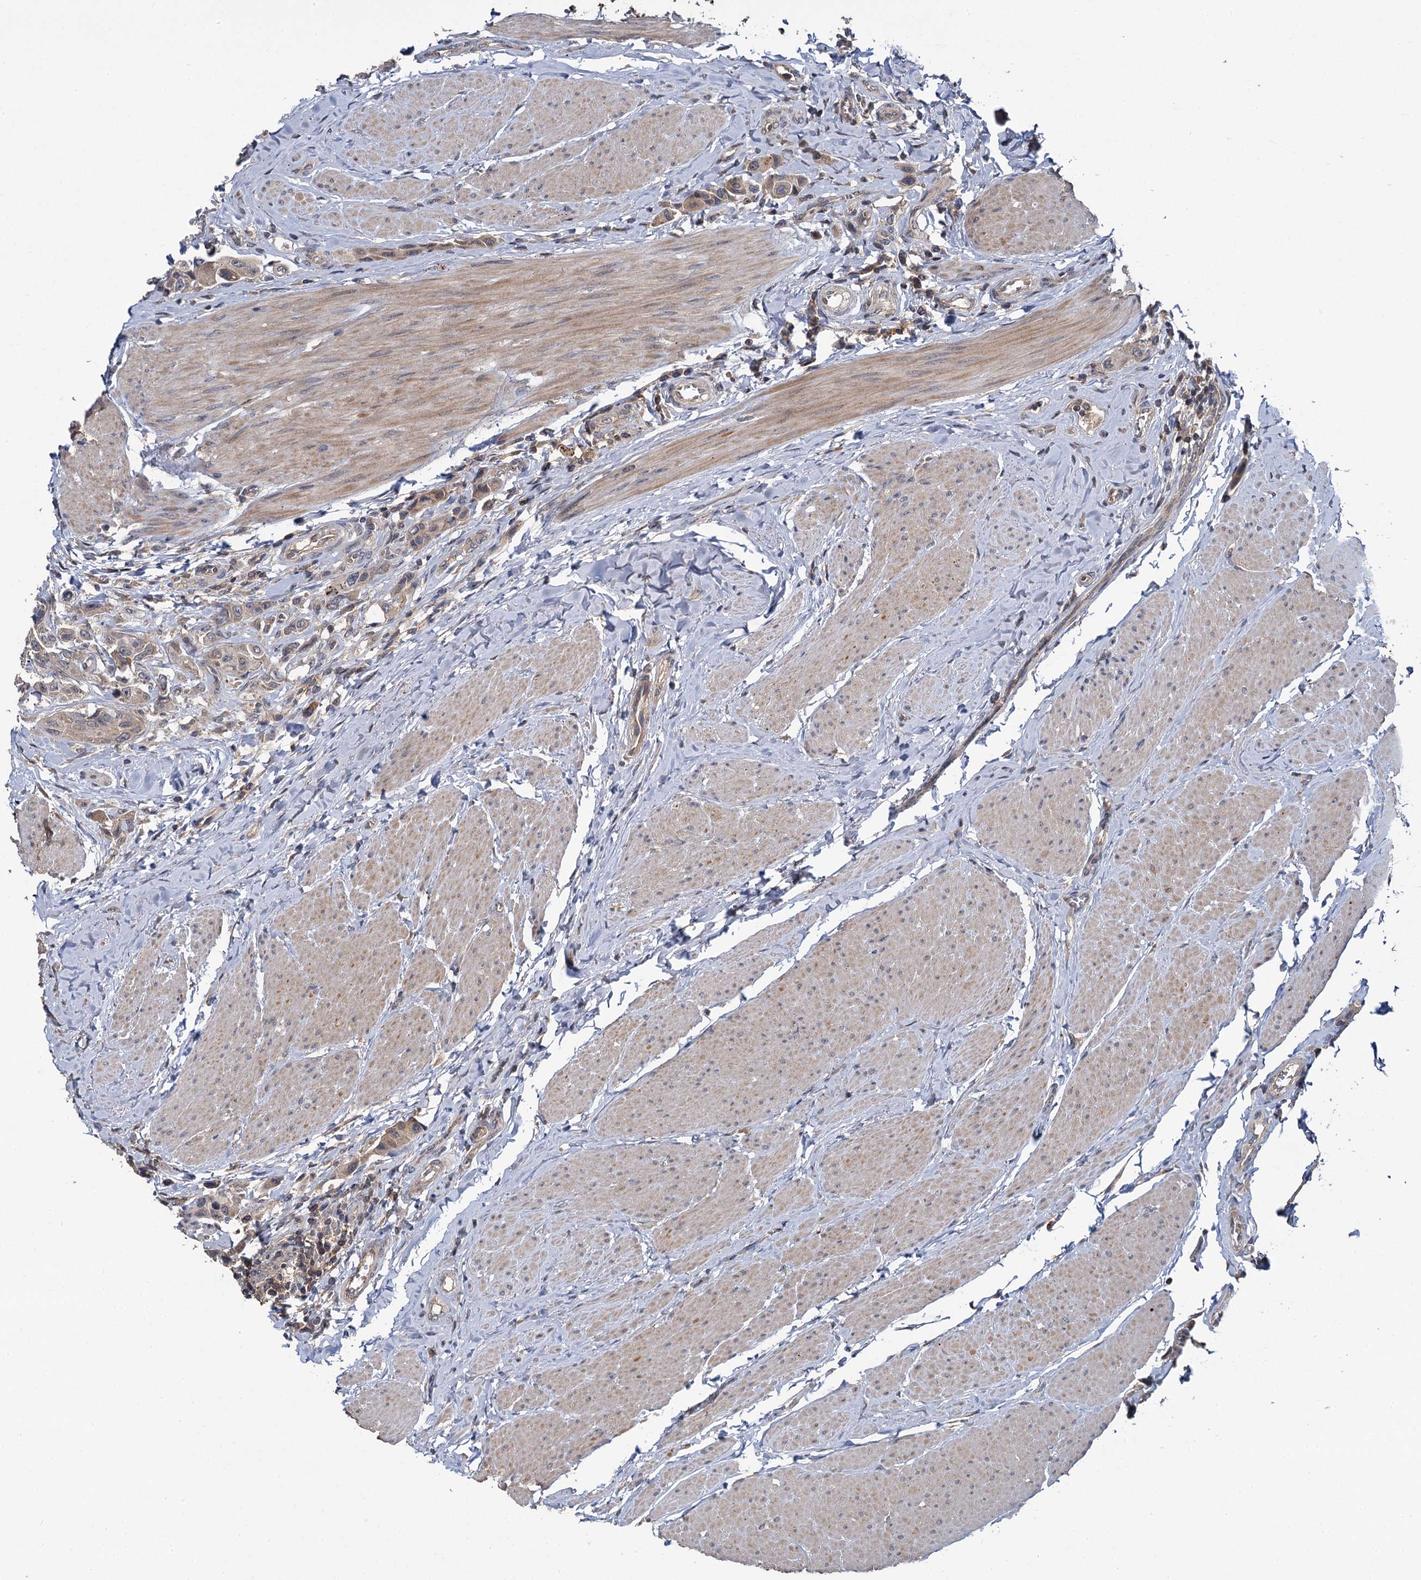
{"staining": {"intensity": "weak", "quantity": ">75%", "location": "cytoplasmic/membranous"}, "tissue": "urothelial cancer", "cell_type": "Tumor cells", "image_type": "cancer", "snomed": [{"axis": "morphology", "description": "Urothelial carcinoma, High grade"}, {"axis": "topography", "description": "Urinary bladder"}], "caption": "High-grade urothelial carcinoma stained for a protein (brown) exhibits weak cytoplasmic/membranous positive positivity in about >75% of tumor cells.", "gene": "TMEM39A", "patient": {"sex": "male", "age": 50}}